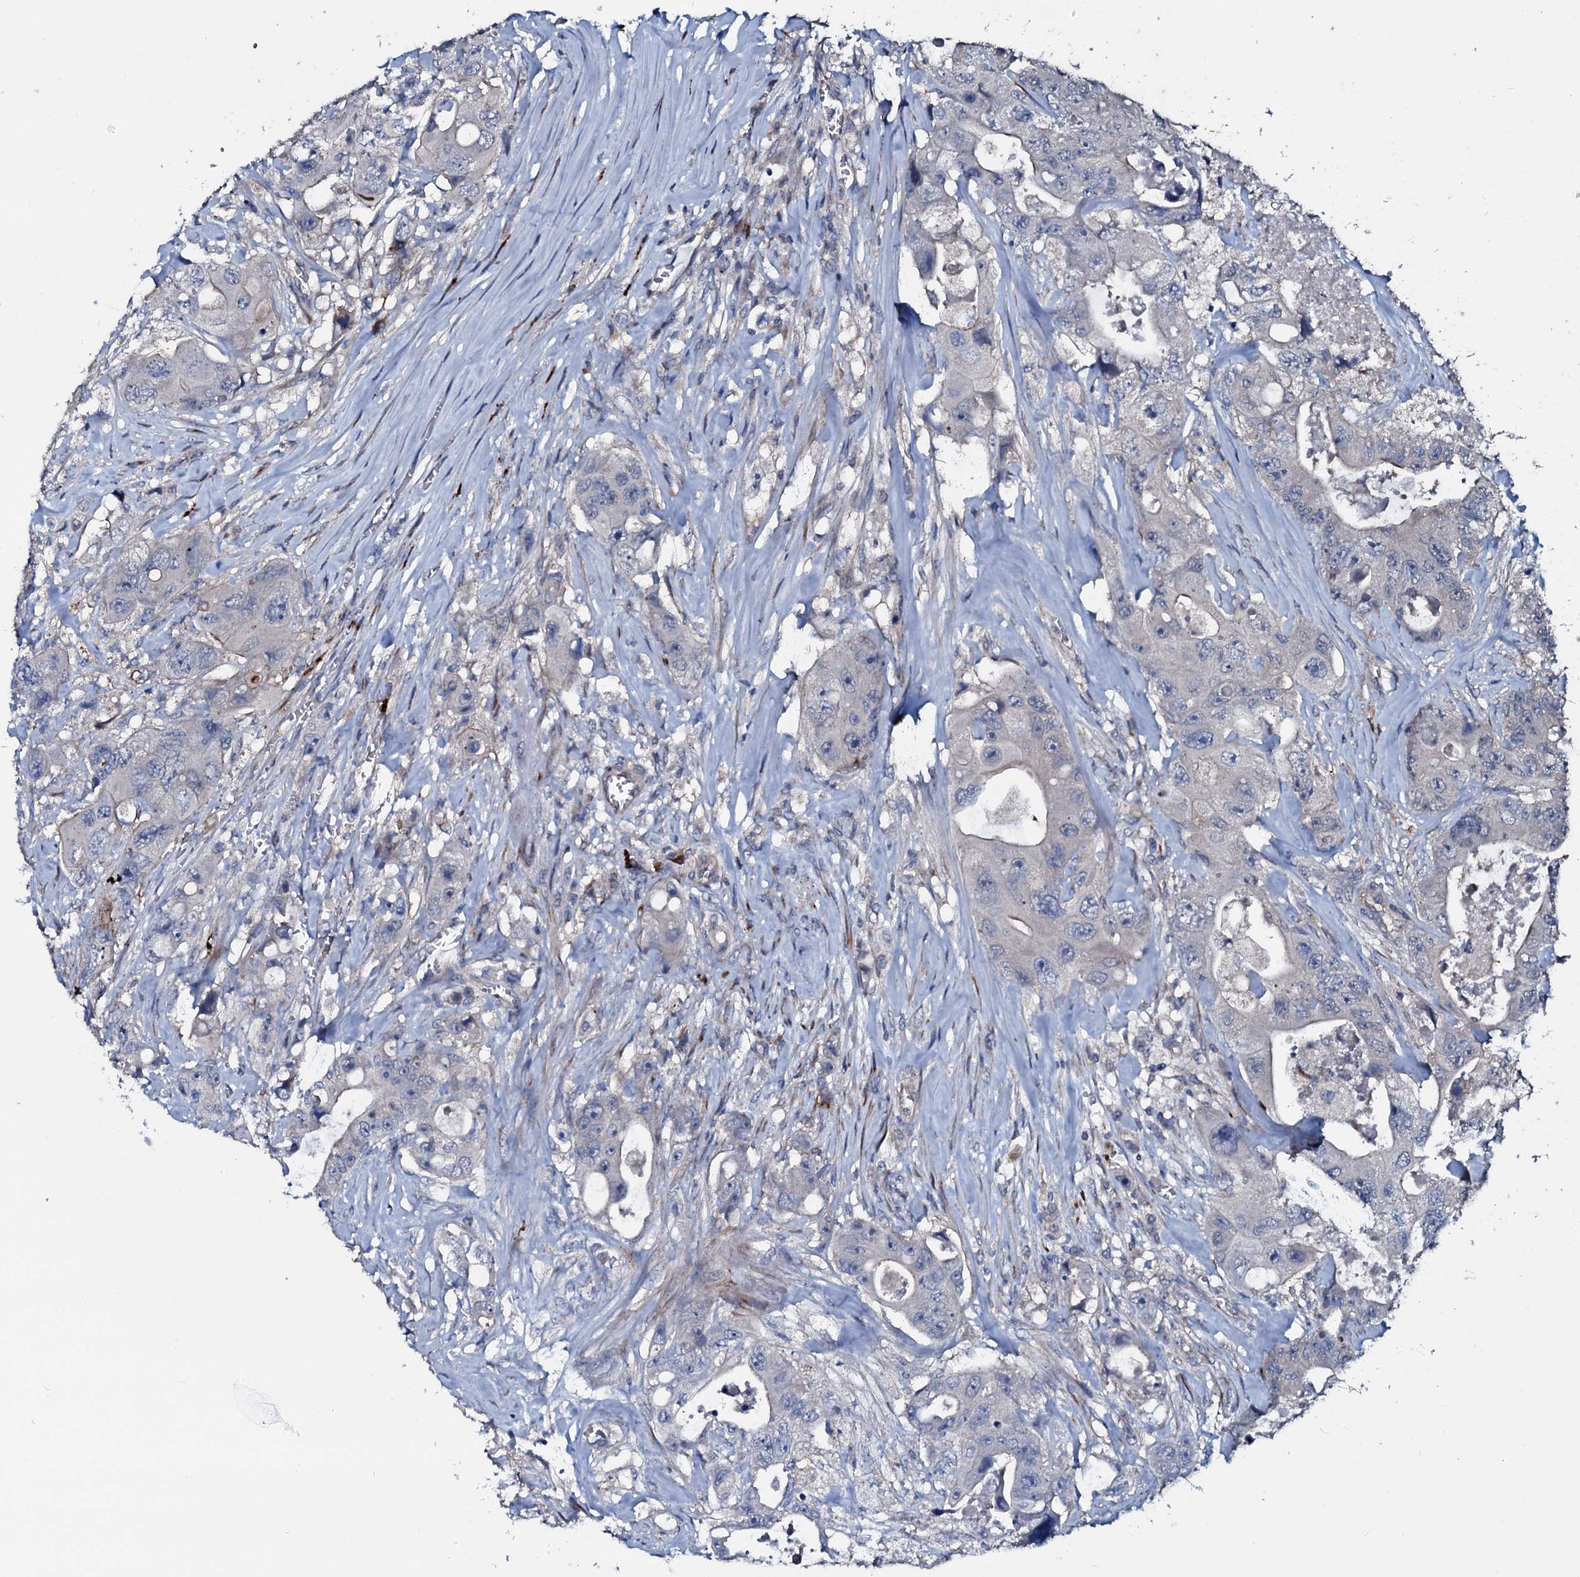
{"staining": {"intensity": "negative", "quantity": "none", "location": "none"}, "tissue": "colorectal cancer", "cell_type": "Tumor cells", "image_type": "cancer", "snomed": [{"axis": "morphology", "description": "Adenocarcinoma, NOS"}, {"axis": "topography", "description": "Colon"}], "caption": "Immunohistochemistry photomicrograph of neoplastic tissue: human adenocarcinoma (colorectal) stained with DAB (3,3'-diaminobenzidine) demonstrates no significant protein expression in tumor cells. (DAB immunohistochemistry (IHC), high magnification).", "gene": "IL12B", "patient": {"sex": "female", "age": 46}}